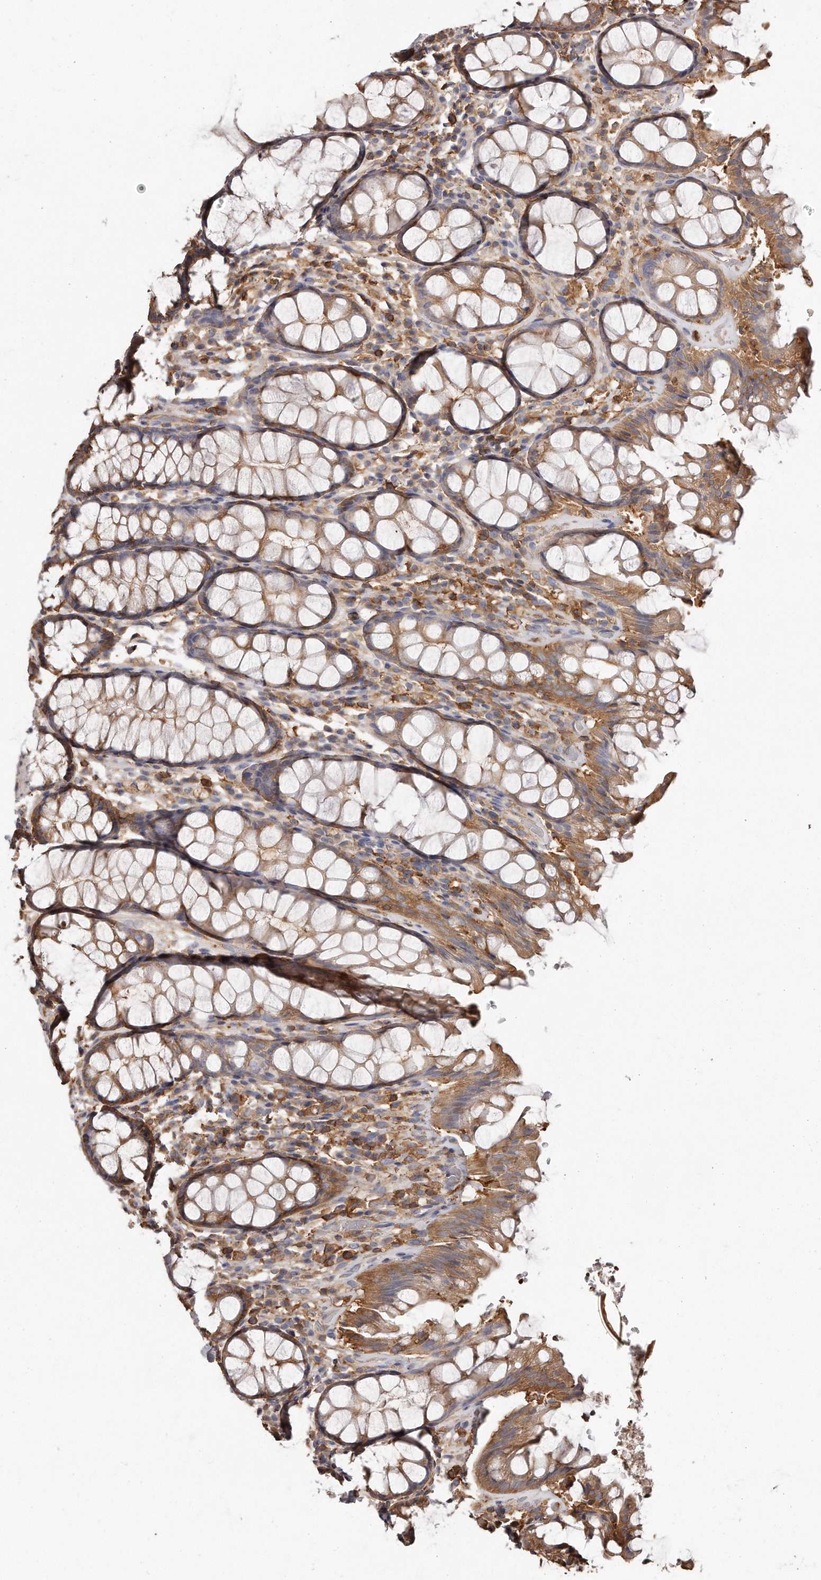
{"staining": {"intensity": "strong", "quantity": ">75%", "location": "cytoplasmic/membranous"}, "tissue": "rectum", "cell_type": "Glandular cells", "image_type": "normal", "snomed": [{"axis": "morphology", "description": "Normal tissue, NOS"}, {"axis": "topography", "description": "Rectum"}], "caption": "Immunohistochemical staining of unremarkable human rectum exhibits high levels of strong cytoplasmic/membranous positivity in approximately >75% of glandular cells.", "gene": "CAP1", "patient": {"sex": "male", "age": 64}}